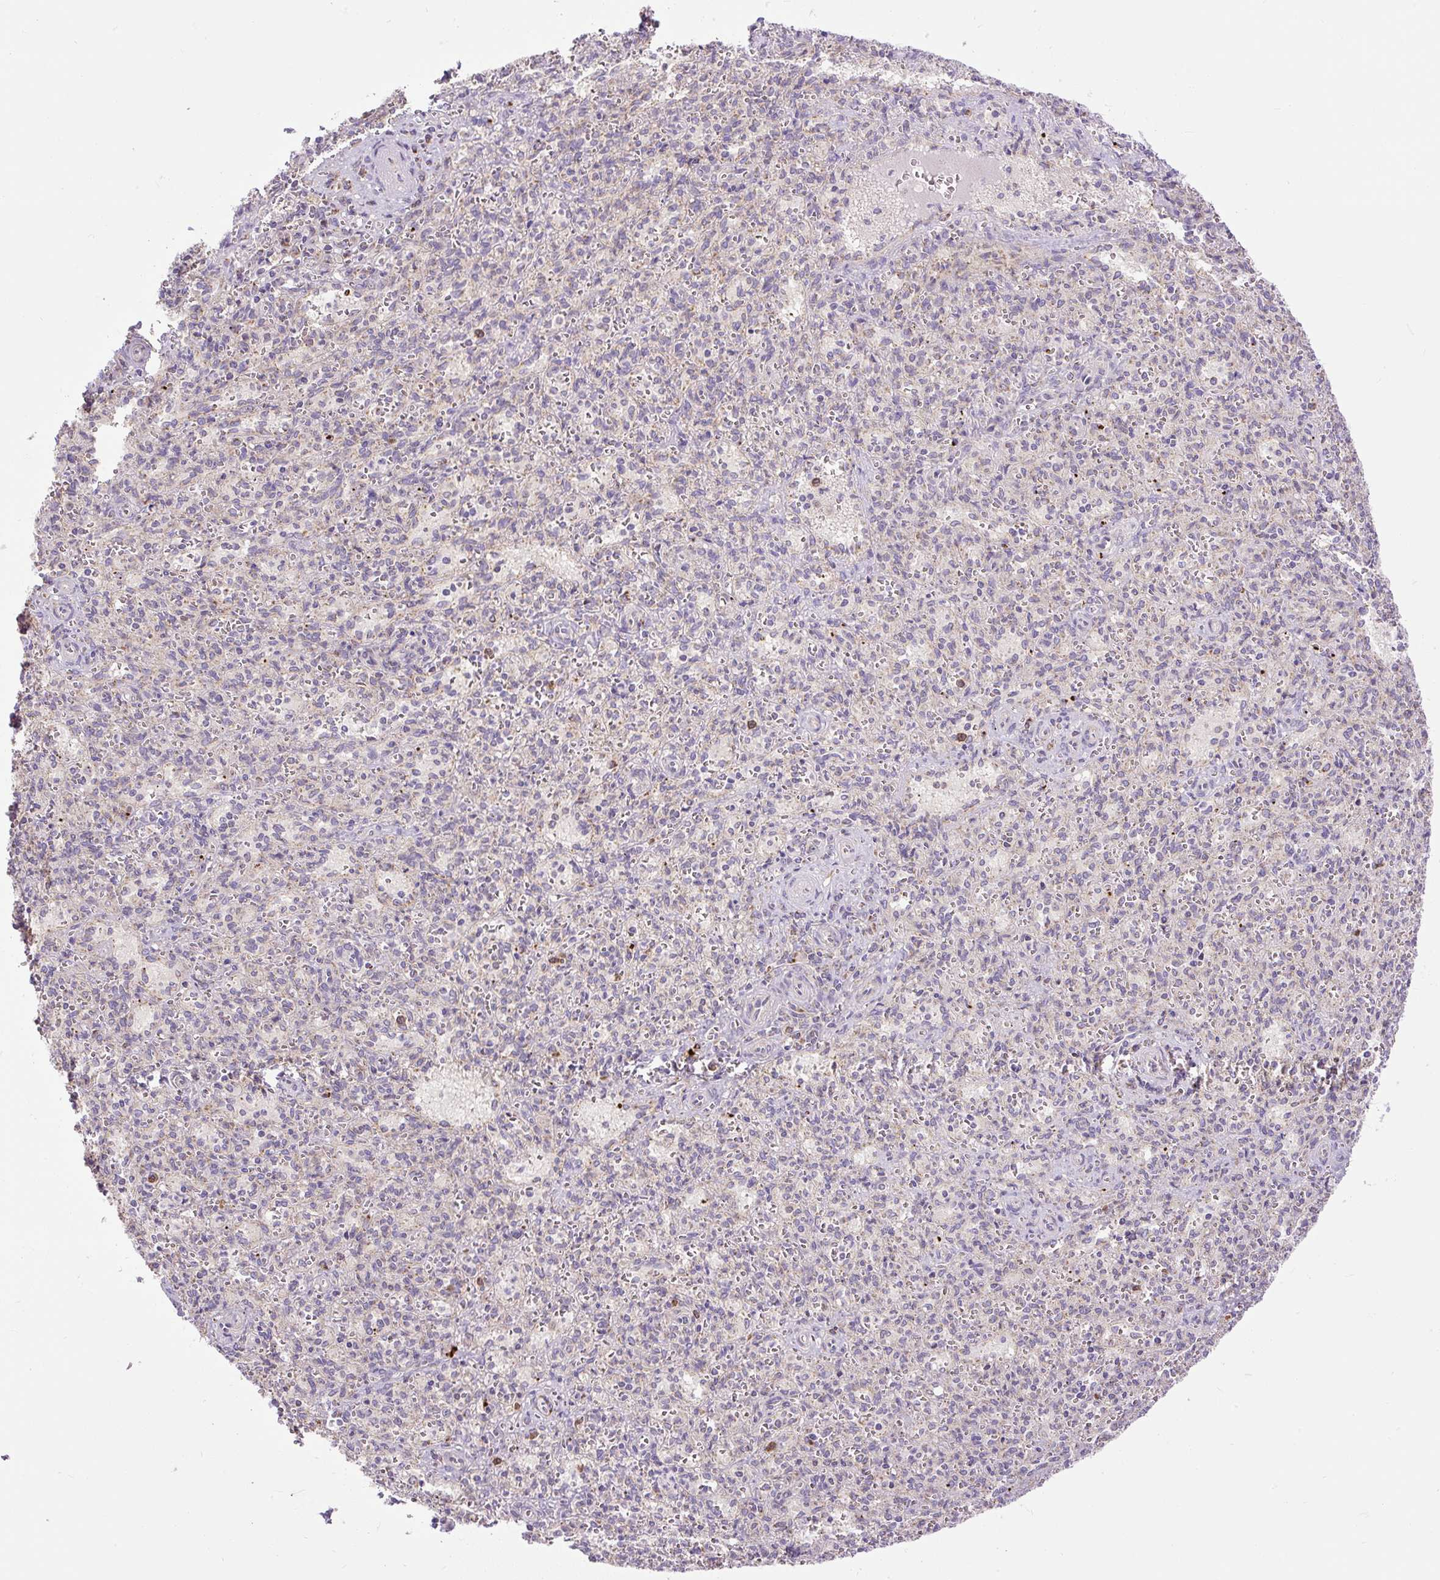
{"staining": {"intensity": "moderate", "quantity": "<25%", "location": "cytoplasmic/membranous"}, "tissue": "spleen", "cell_type": "Cells in red pulp", "image_type": "normal", "snomed": [{"axis": "morphology", "description": "Normal tissue, NOS"}, {"axis": "topography", "description": "Spleen"}], "caption": "Human spleen stained with a brown dye demonstrates moderate cytoplasmic/membranous positive positivity in approximately <25% of cells in red pulp.", "gene": "TM2D3", "patient": {"sex": "female", "age": 26}}